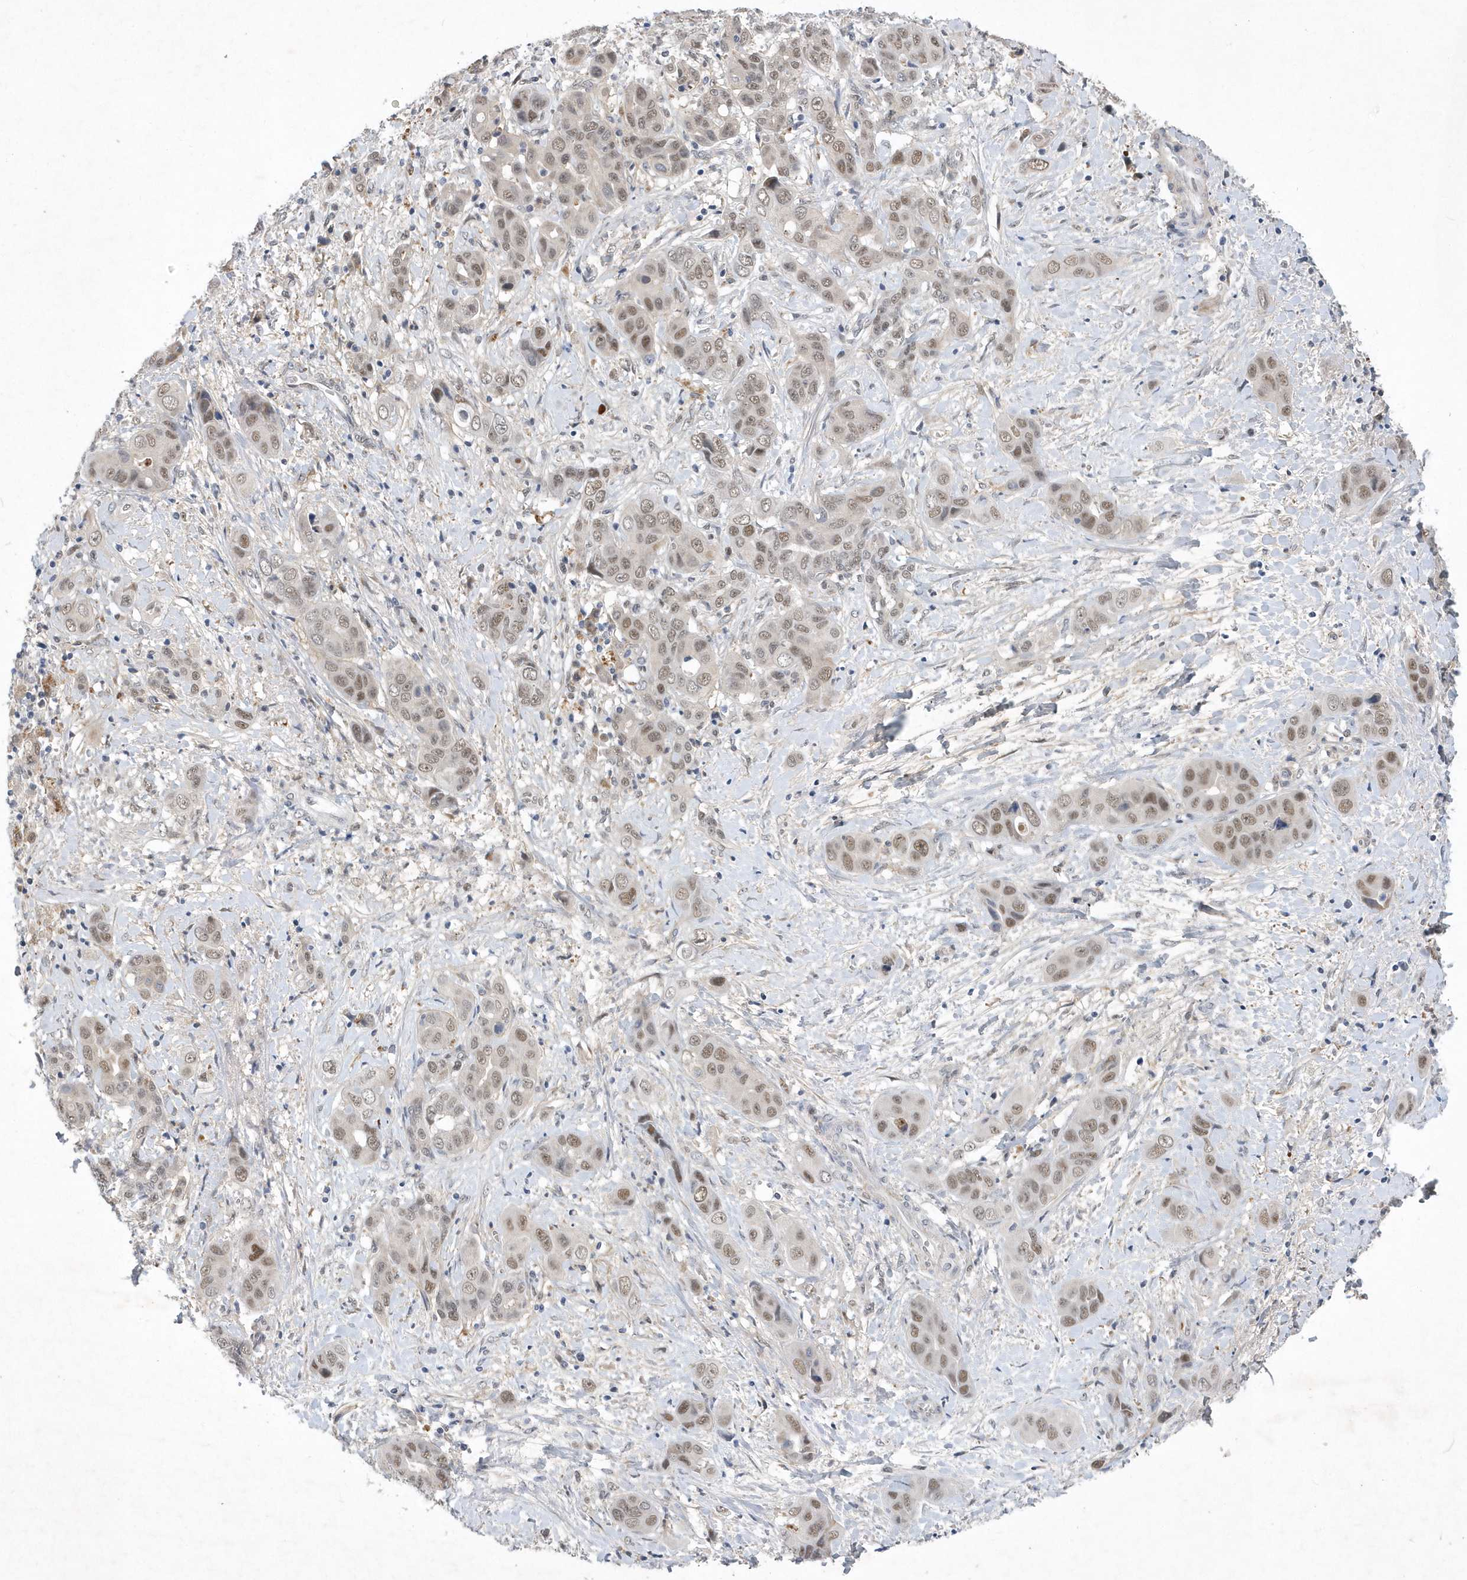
{"staining": {"intensity": "moderate", "quantity": ">75%", "location": "nuclear"}, "tissue": "liver cancer", "cell_type": "Tumor cells", "image_type": "cancer", "snomed": [{"axis": "morphology", "description": "Cholangiocarcinoma"}, {"axis": "topography", "description": "Liver"}], "caption": "IHC photomicrograph of liver cancer stained for a protein (brown), which shows medium levels of moderate nuclear expression in about >75% of tumor cells.", "gene": "FAM217A", "patient": {"sex": "female", "age": 52}}